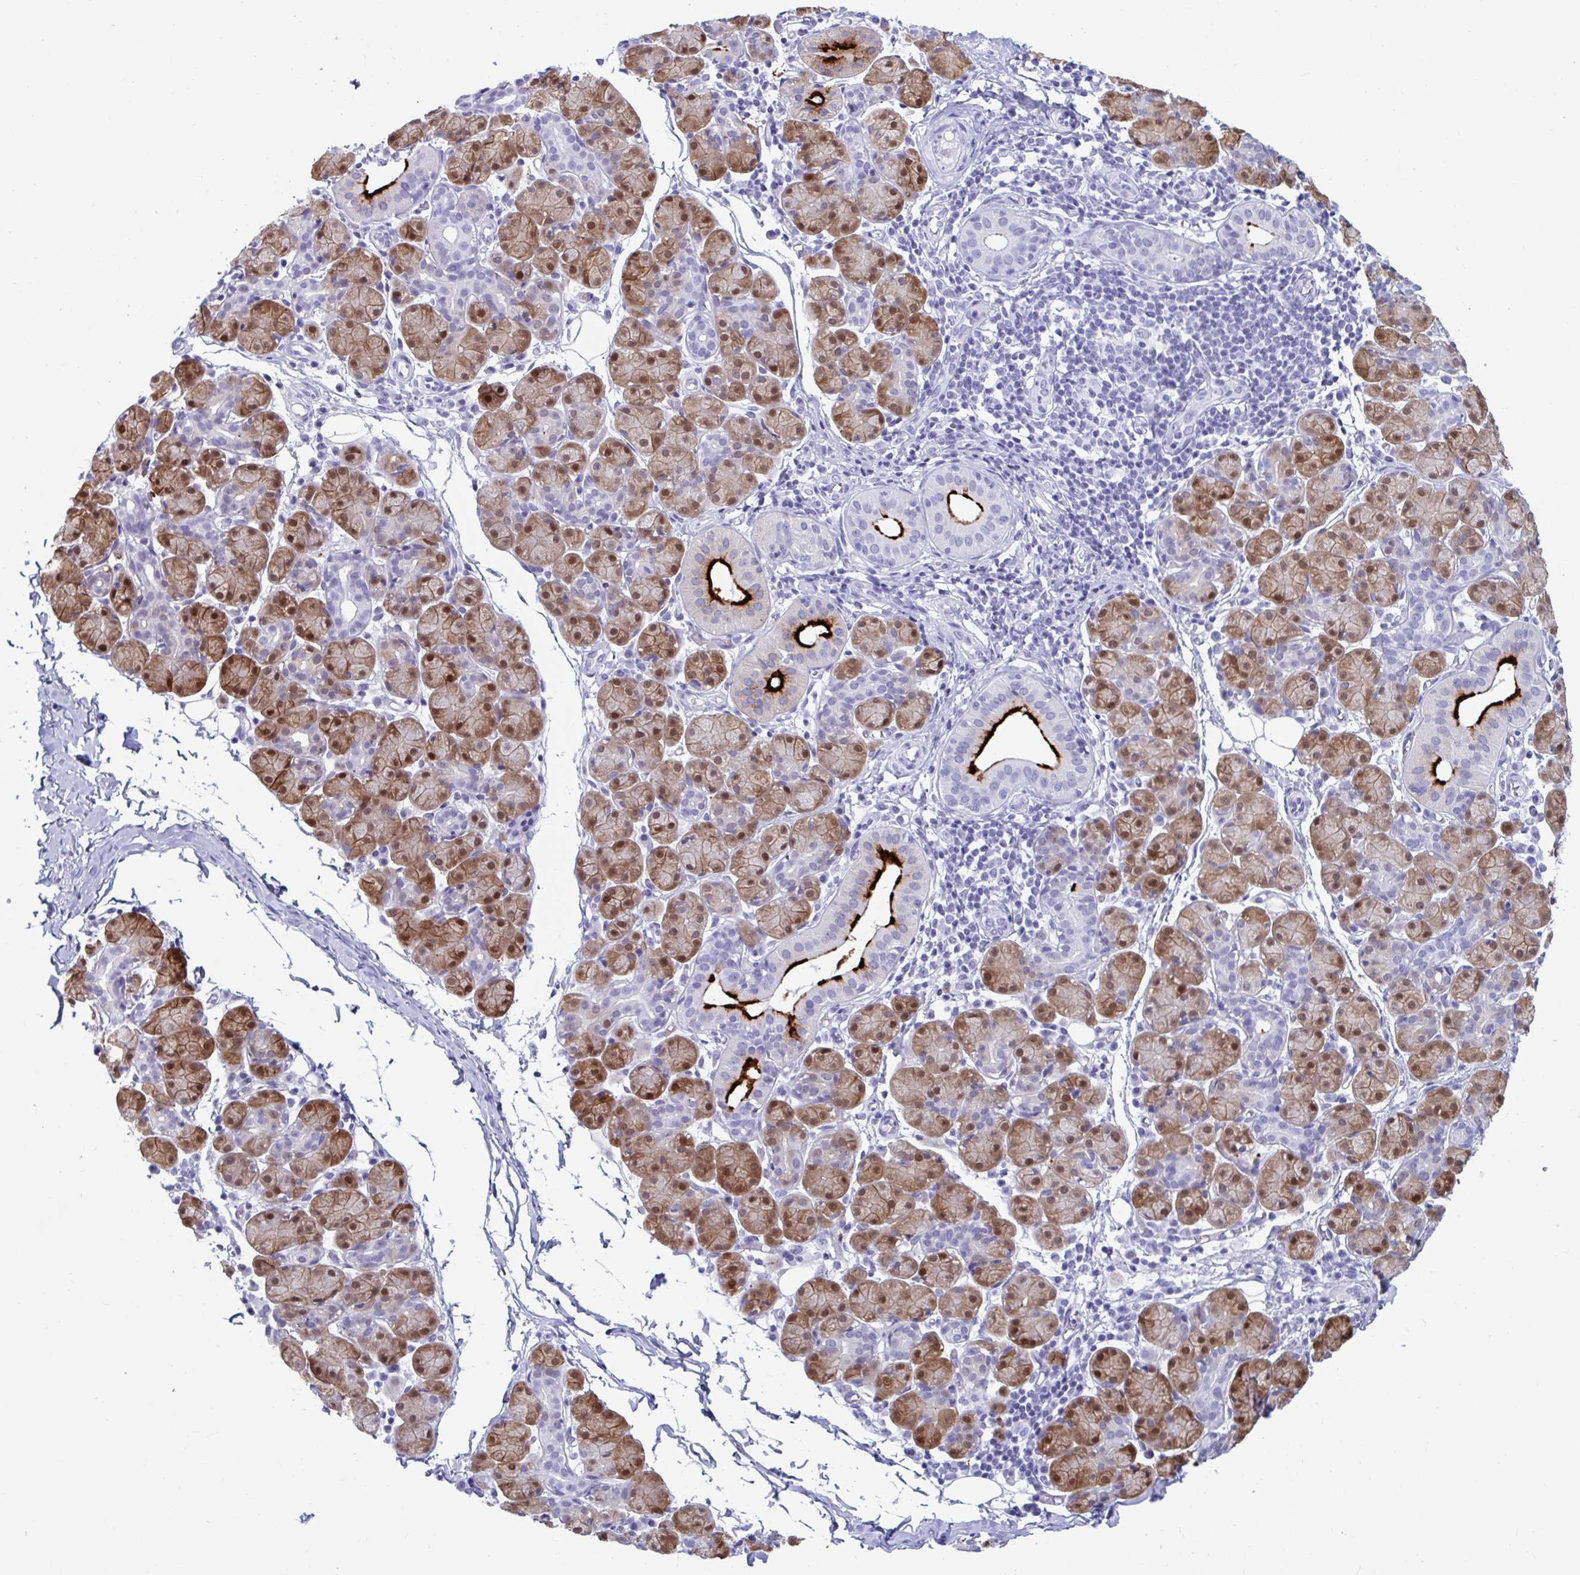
{"staining": {"intensity": "moderate", "quantity": "25%-75%", "location": "cytoplasmic/membranous,nuclear"}, "tissue": "salivary gland", "cell_type": "Glandular cells", "image_type": "normal", "snomed": [{"axis": "morphology", "description": "Normal tissue, NOS"}, {"axis": "morphology", "description": "Inflammation, NOS"}, {"axis": "topography", "description": "Lymph node"}, {"axis": "topography", "description": "Salivary gland"}], "caption": "Immunohistochemistry (IHC) (DAB (3,3'-diaminobenzidine)) staining of unremarkable salivary gland demonstrates moderate cytoplasmic/membranous,nuclear protein staining in approximately 25%-75% of glandular cells. Immunohistochemistry stains the protein in brown and the nuclei are stained blue.", "gene": "GKN2", "patient": {"sex": "male", "age": 3}}